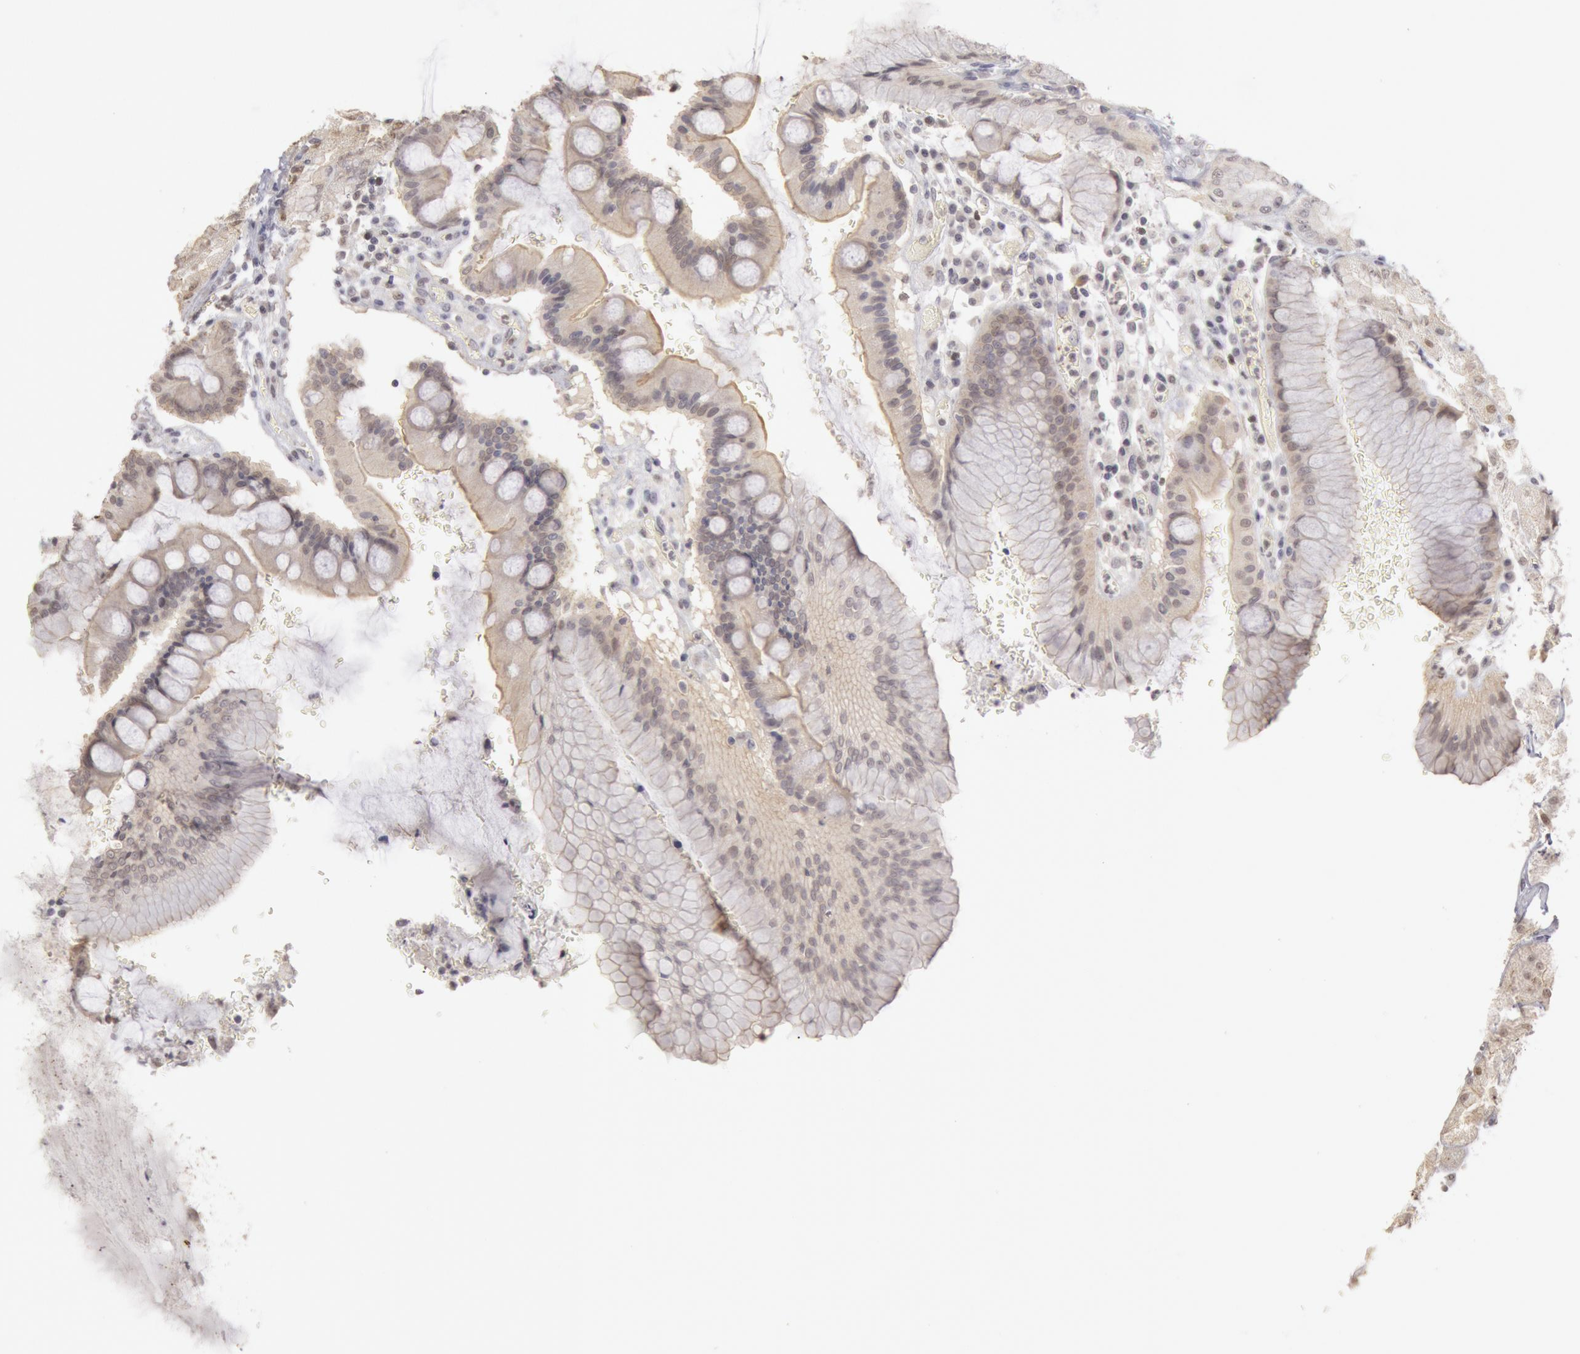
{"staining": {"intensity": "negative", "quantity": "none", "location": "none"}, "tissue": "stomach", "cell_type": "Glandular cells", "image_type": "normal", "snomed": [{"axis": "morphology", "description": "Normal tissue, NOS"}, {"axis": "topography", "description": "Stomach, lower"}], "caption": "Immunohistochemistry photomicrograph of normal stomach: human stomach stained with DAB shows no significant protein positivity in glandular cells. Nuclei are stained in blue.", "gene": "RIMBP3B", "patient": {"sex": "female", "age": 73}}